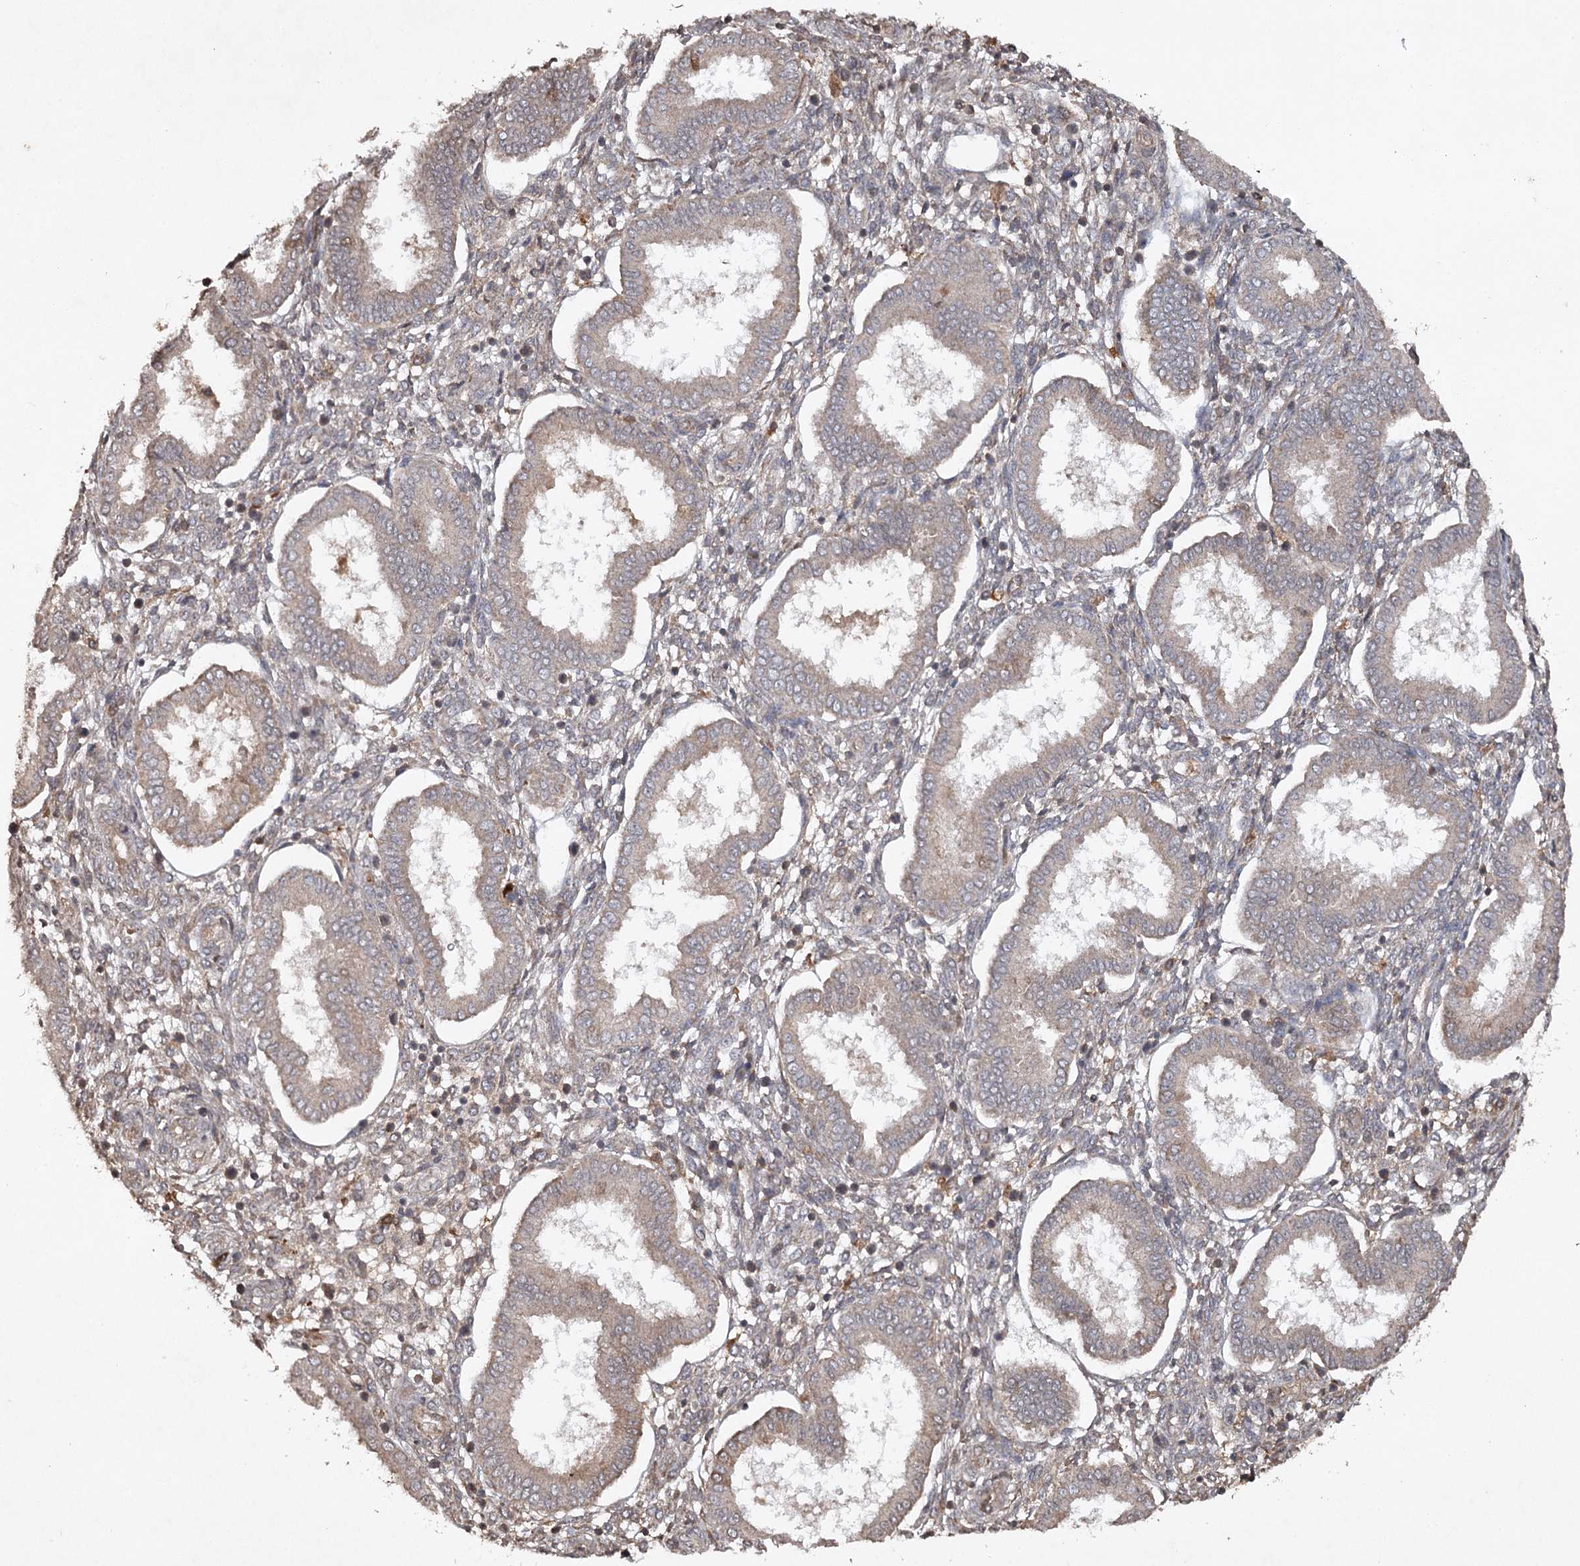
{"staining": {"intensity": "negative", "quantity": "none", "location": "none"}, "tissue": "endometrium", "cell_type": "Cells in endometrial stroma", "image_type": "normal", "snomed": [{"axis": "morphology", "description": "Normal tissue, NOS"}, {"axis": "topography", "description": "Endometrium"}], "caption": "IHC histopathology image of unremarkable endometrium: endometrium stained with DAB (3,3'-diaminobenzidine) demonstrates no significant protein staining in cells in endometrial stroma.", "gene": "CYP2B6", "patient": {"sex": "female", "age": 24}}